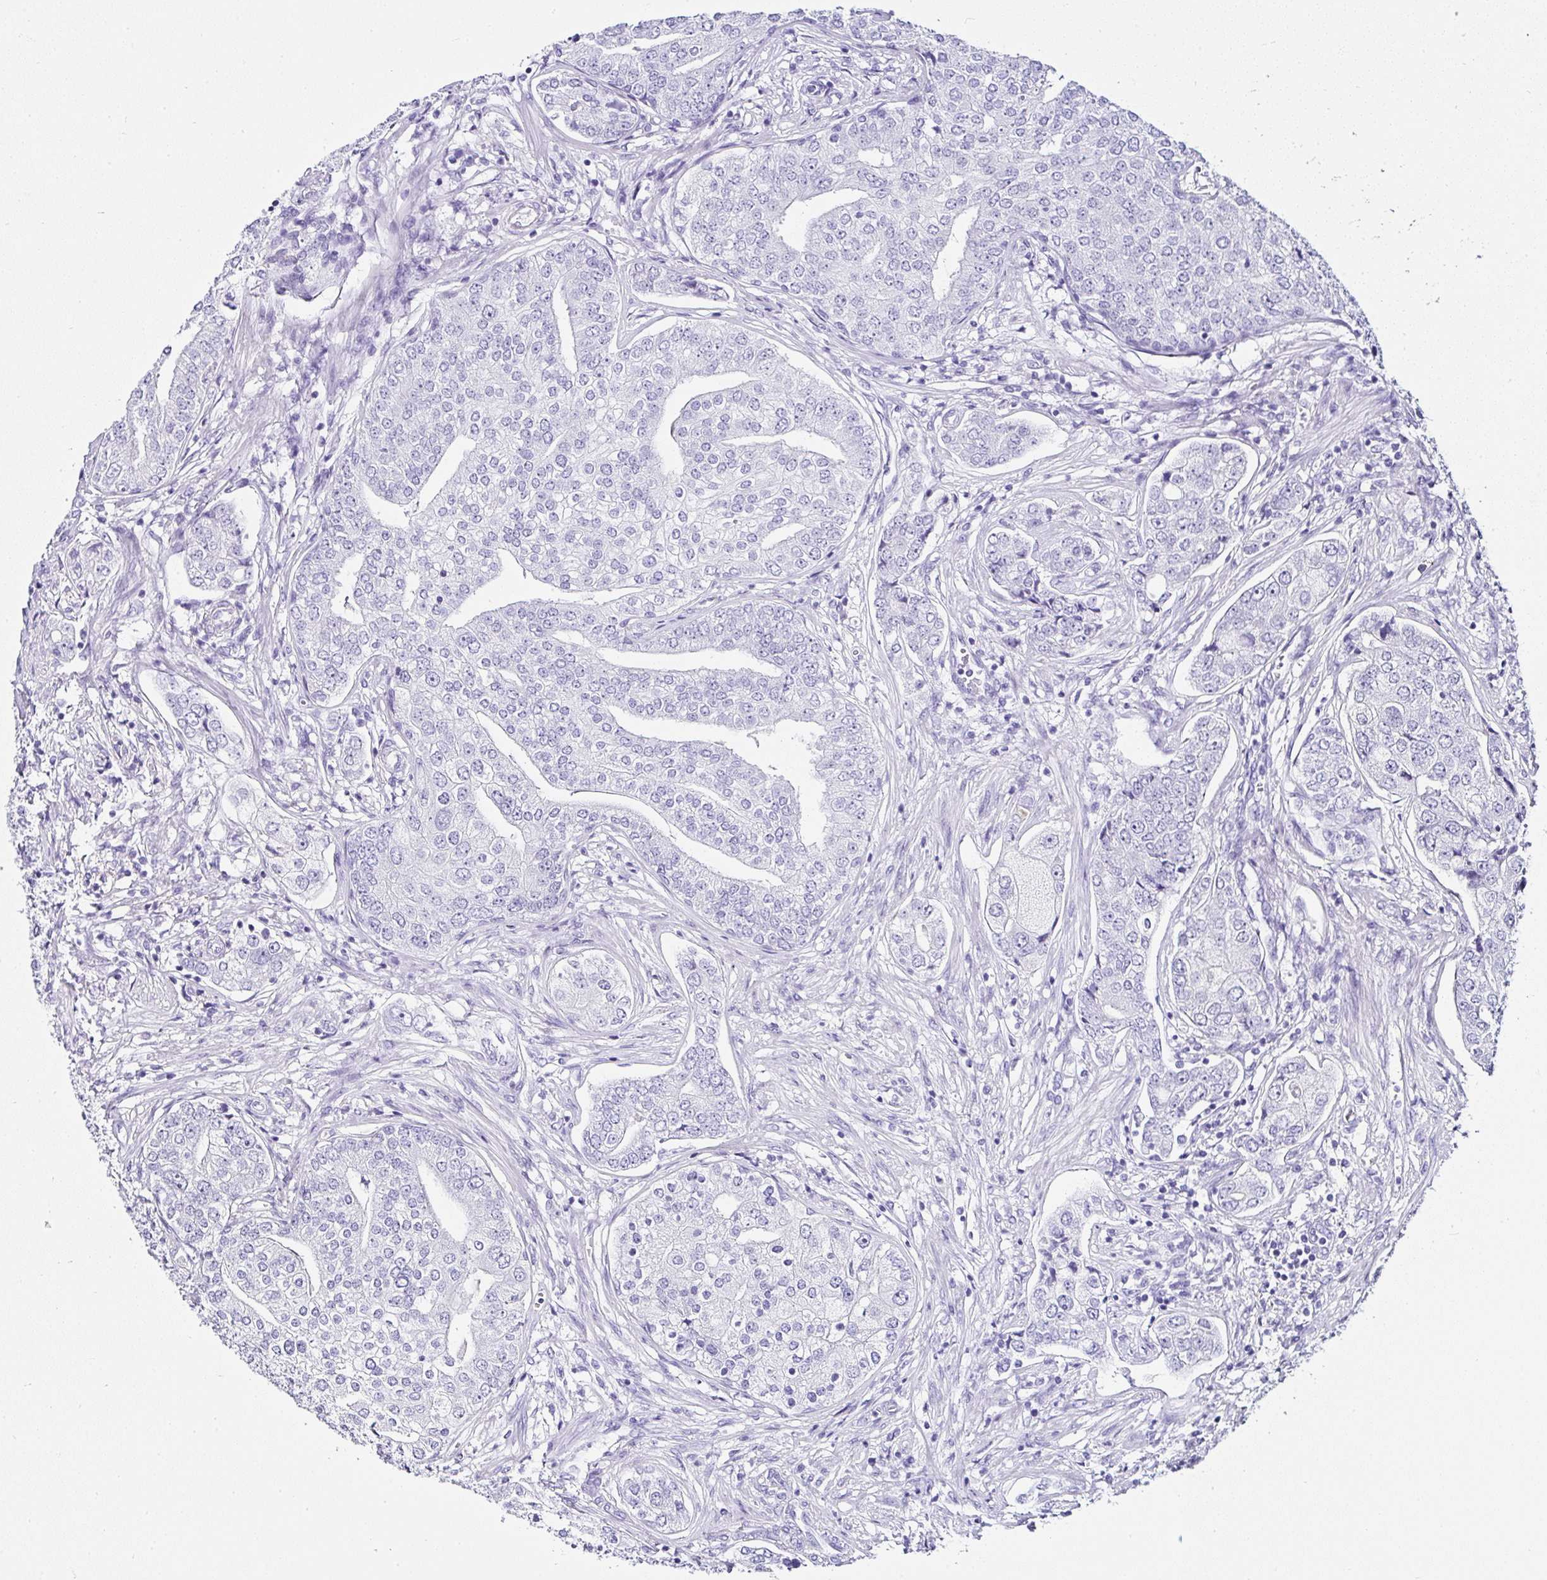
{"staining": {"intensity": "negative", "quantity": "none", "location": "none"}, "tissue": "prostate cancer", "cell_type": "Tumor cells", "image_type": "cancer", "snomed": [{"axis": "morphology", "description": "Adenocarcinoma, High grade"}, {"axis": "topography", "description": "Prostate"}], "caption": "A high-resolution histopathology image shows IHC staining of prostate cancer, which shows no significant expression in tumor cells. (Stains: DAB IHC with hematoxylin counter stain, Microscopy: brightfield microscopy at high magnification).", "gene": "SERPINB3", "patient": {"sex": "male", "age": 60}}